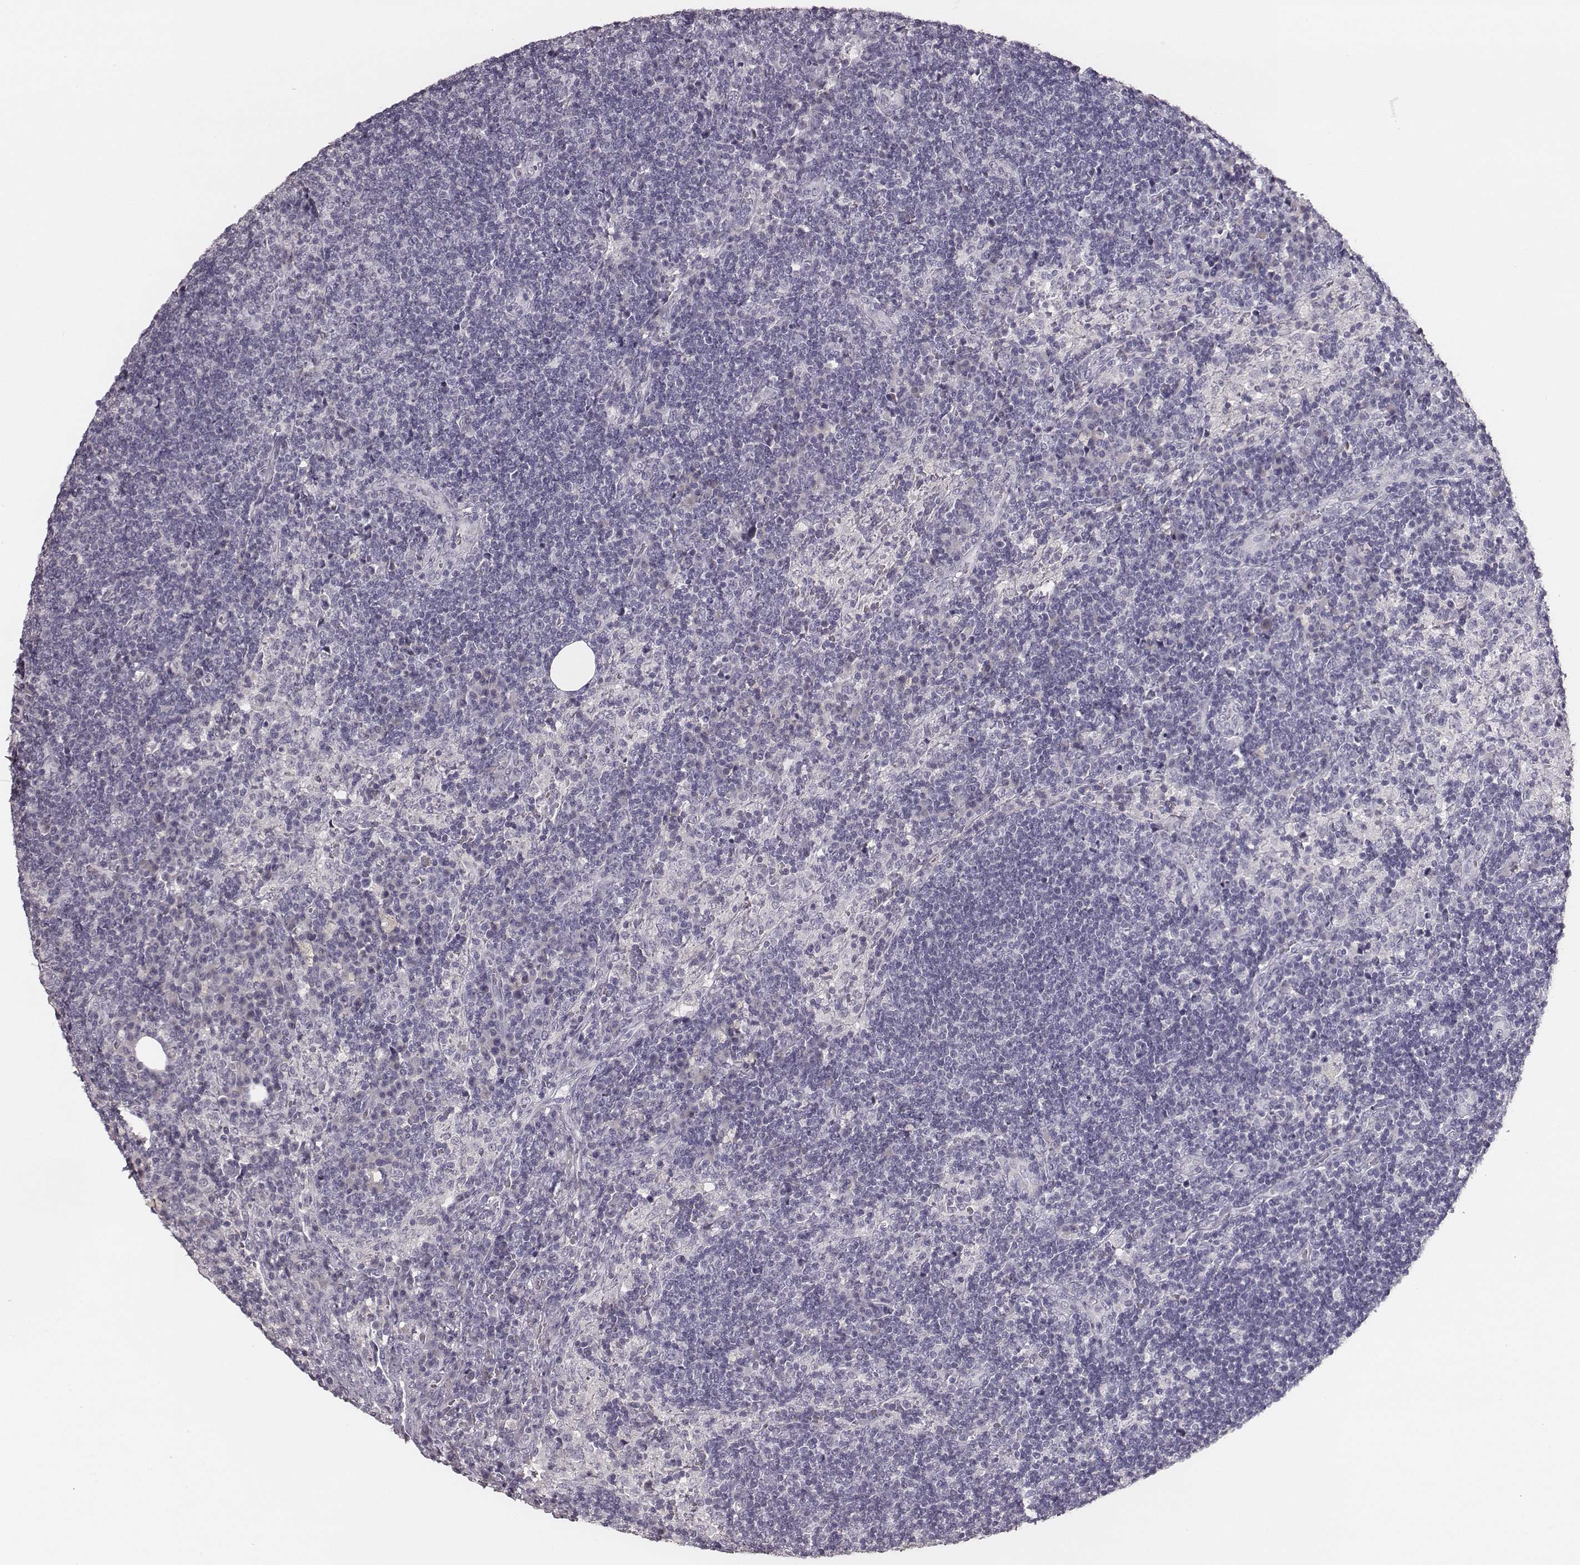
{"staining": {"intensity": "negative", "quantity": "none", "location": "none"}, "tissue": "lymph node", "cell_type": "Germinal center cells", "image_type": "normal", "snomed": [{"axis": "morphology", "description": "Normal tissue, NOS"}, {"axis": "topography", "description": "Lymph node"}], "caption": "This histopathology image is of unremarkable lymph node stained with IHC to label a protein in brown with the nuclei are counter-stained blue. There is no staining in germinal center cells.", "gene": "MYH6", "patient": {"sex": "male", "age": 63}}